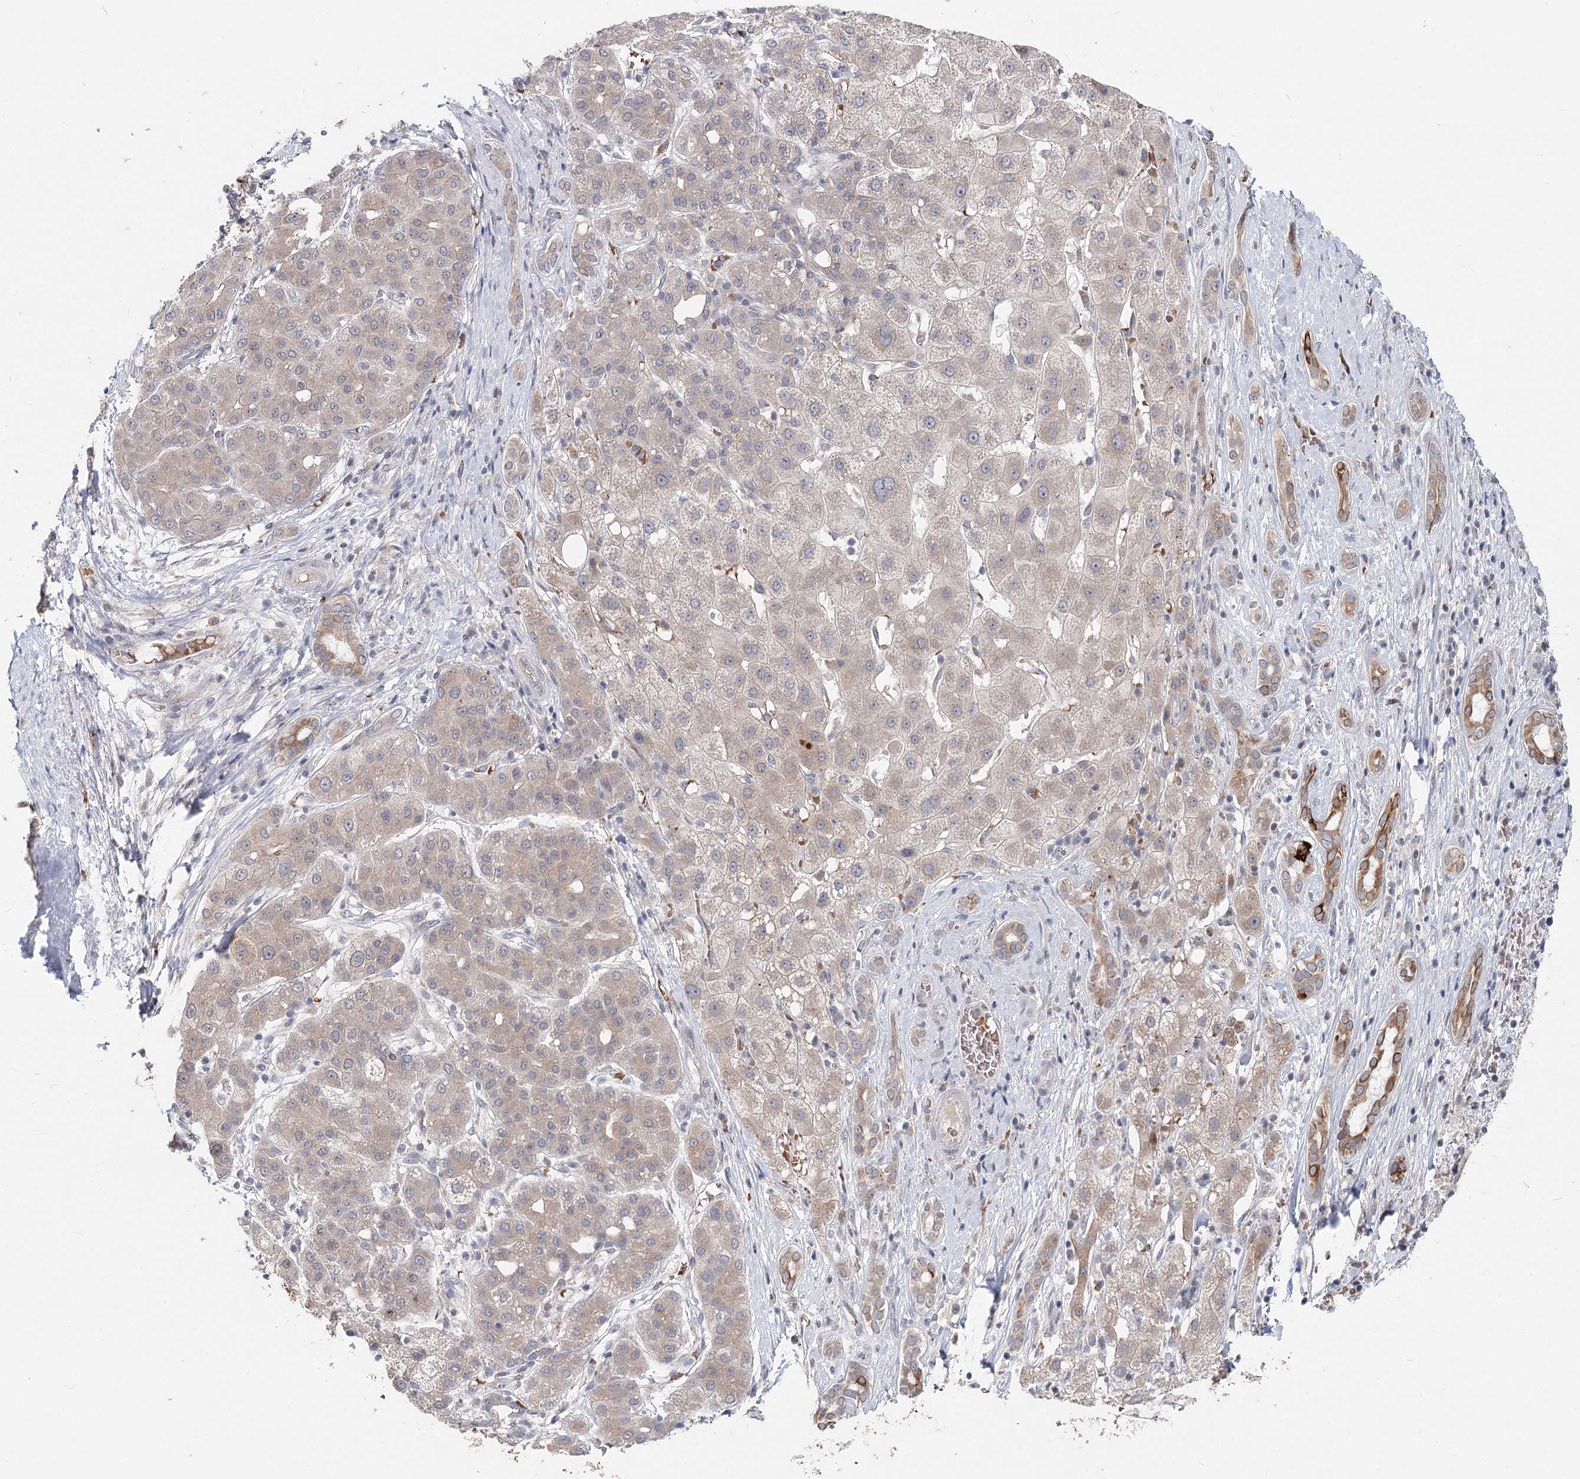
{"staining": {"intensity": "weak", "quantity": ">75%", "location": "cytoplasmic/membranous"}, "tissue": "liver cancer", "cell_type": "Tumor cells", "image_type": "cancer", "snomed": [{"axis": "morphology", "description": "Carcinoma, Hepatocellular, NOS"}, {"axis": "topography", "description": "Liver"}], "caption": "Immunohistochemical staining of human liver cancer (hepatocellular carcinoma) shows weak cytoplasmic/membranous protein expression in approximately >75% of tumor cells.", "gene": "FBXO7", "patient": {"sex": "male", "age": 65}}